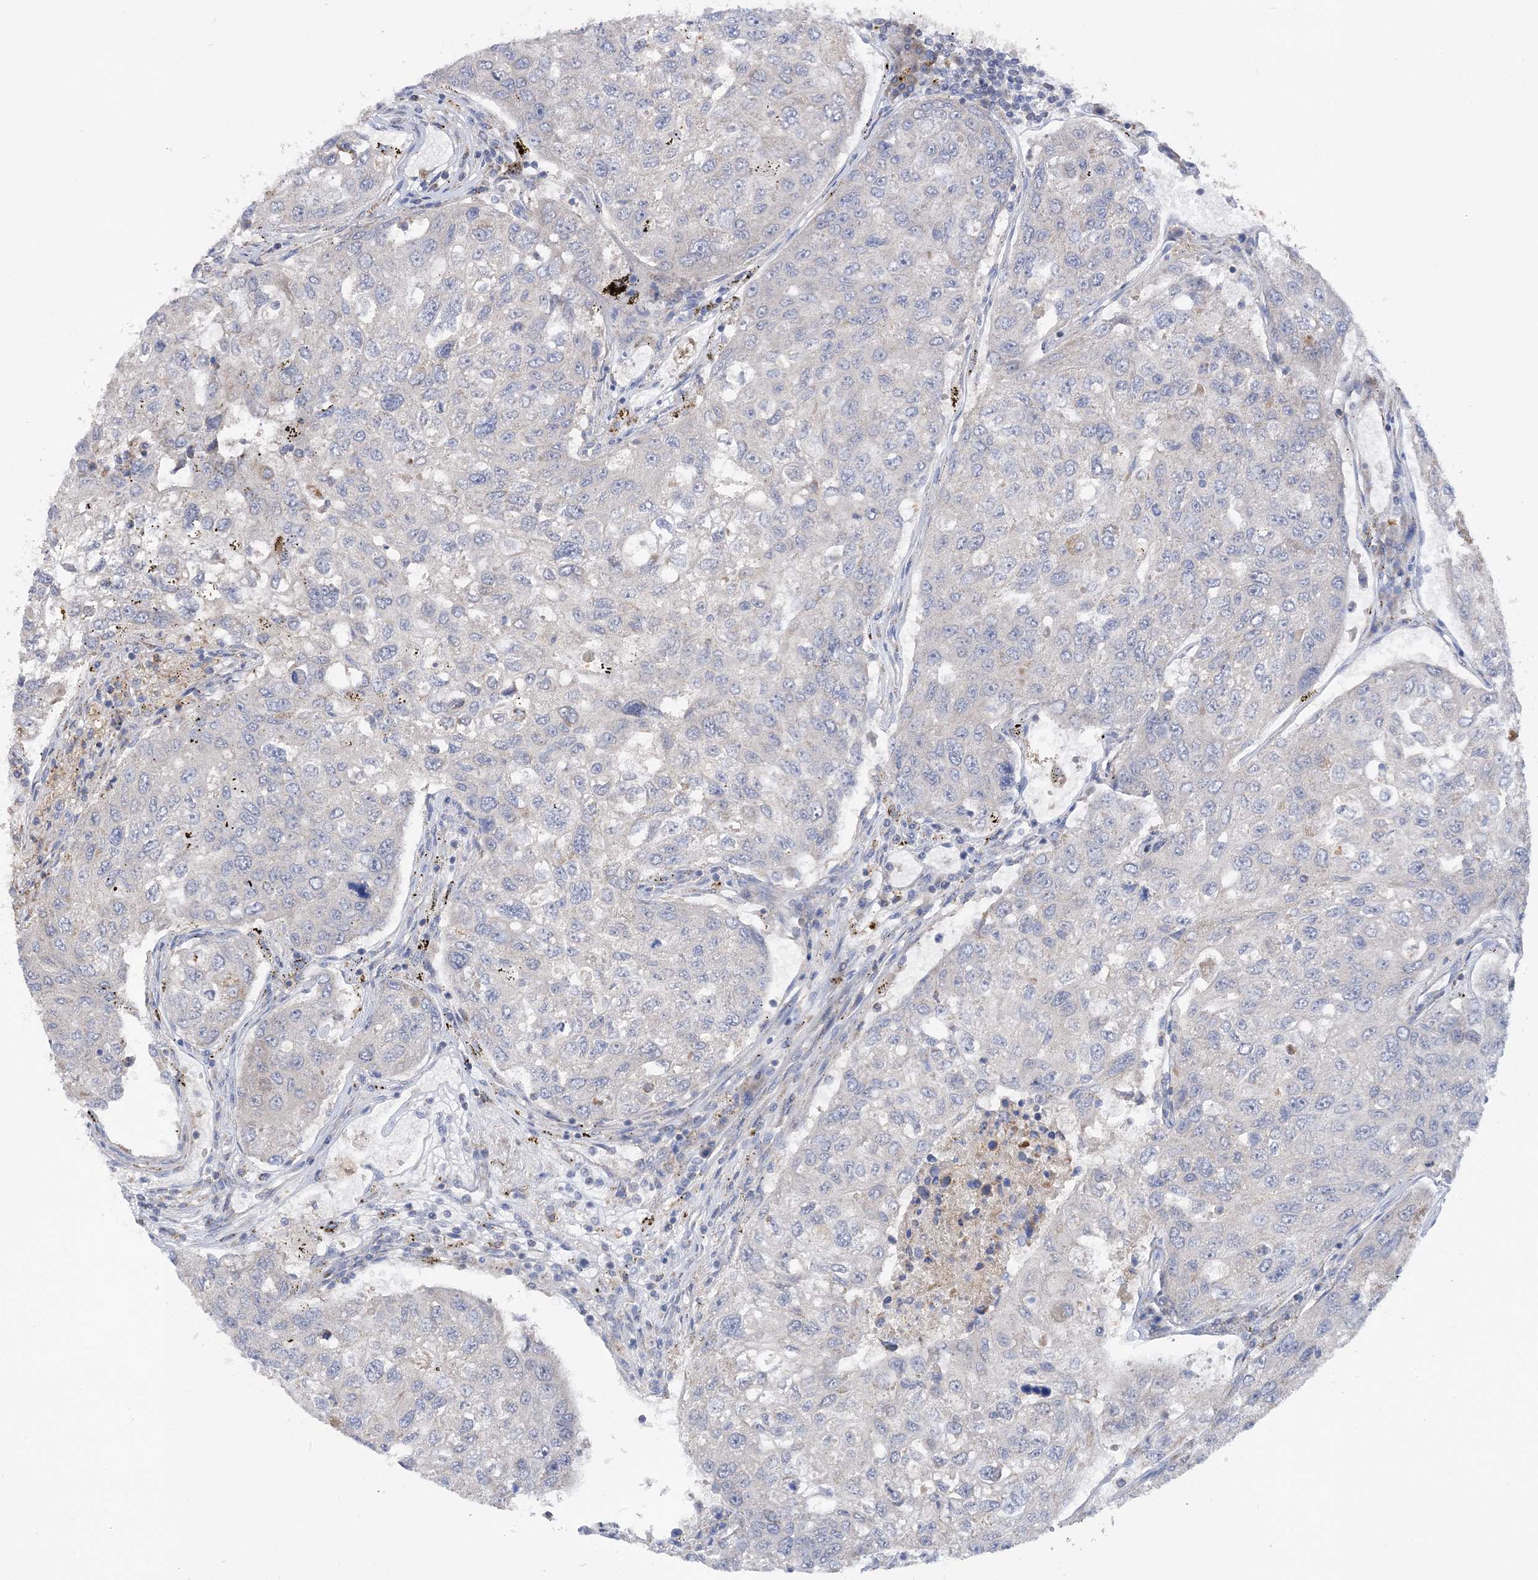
{"staining": {"intensity": "negative", "quantity": "none", "location": "none"}, "tissue": "urothelial cancer", "cell_type": "Tumor cells", "image_type": "cancer", "snomed": [{"axis": "morphology", "description": "Urothelial carcinoma, High grade"}, {"axis": "topography", "description": "Lymph node"}, {"axis": "topography", "description": "Urinary bladder"}], "caption": "Histopathology image shows no significant protein staining in tumor cells of high-grade urothelial carcinoma.", "gene": "MMADHC", "patient": {"sex": "male", "age": 51}}